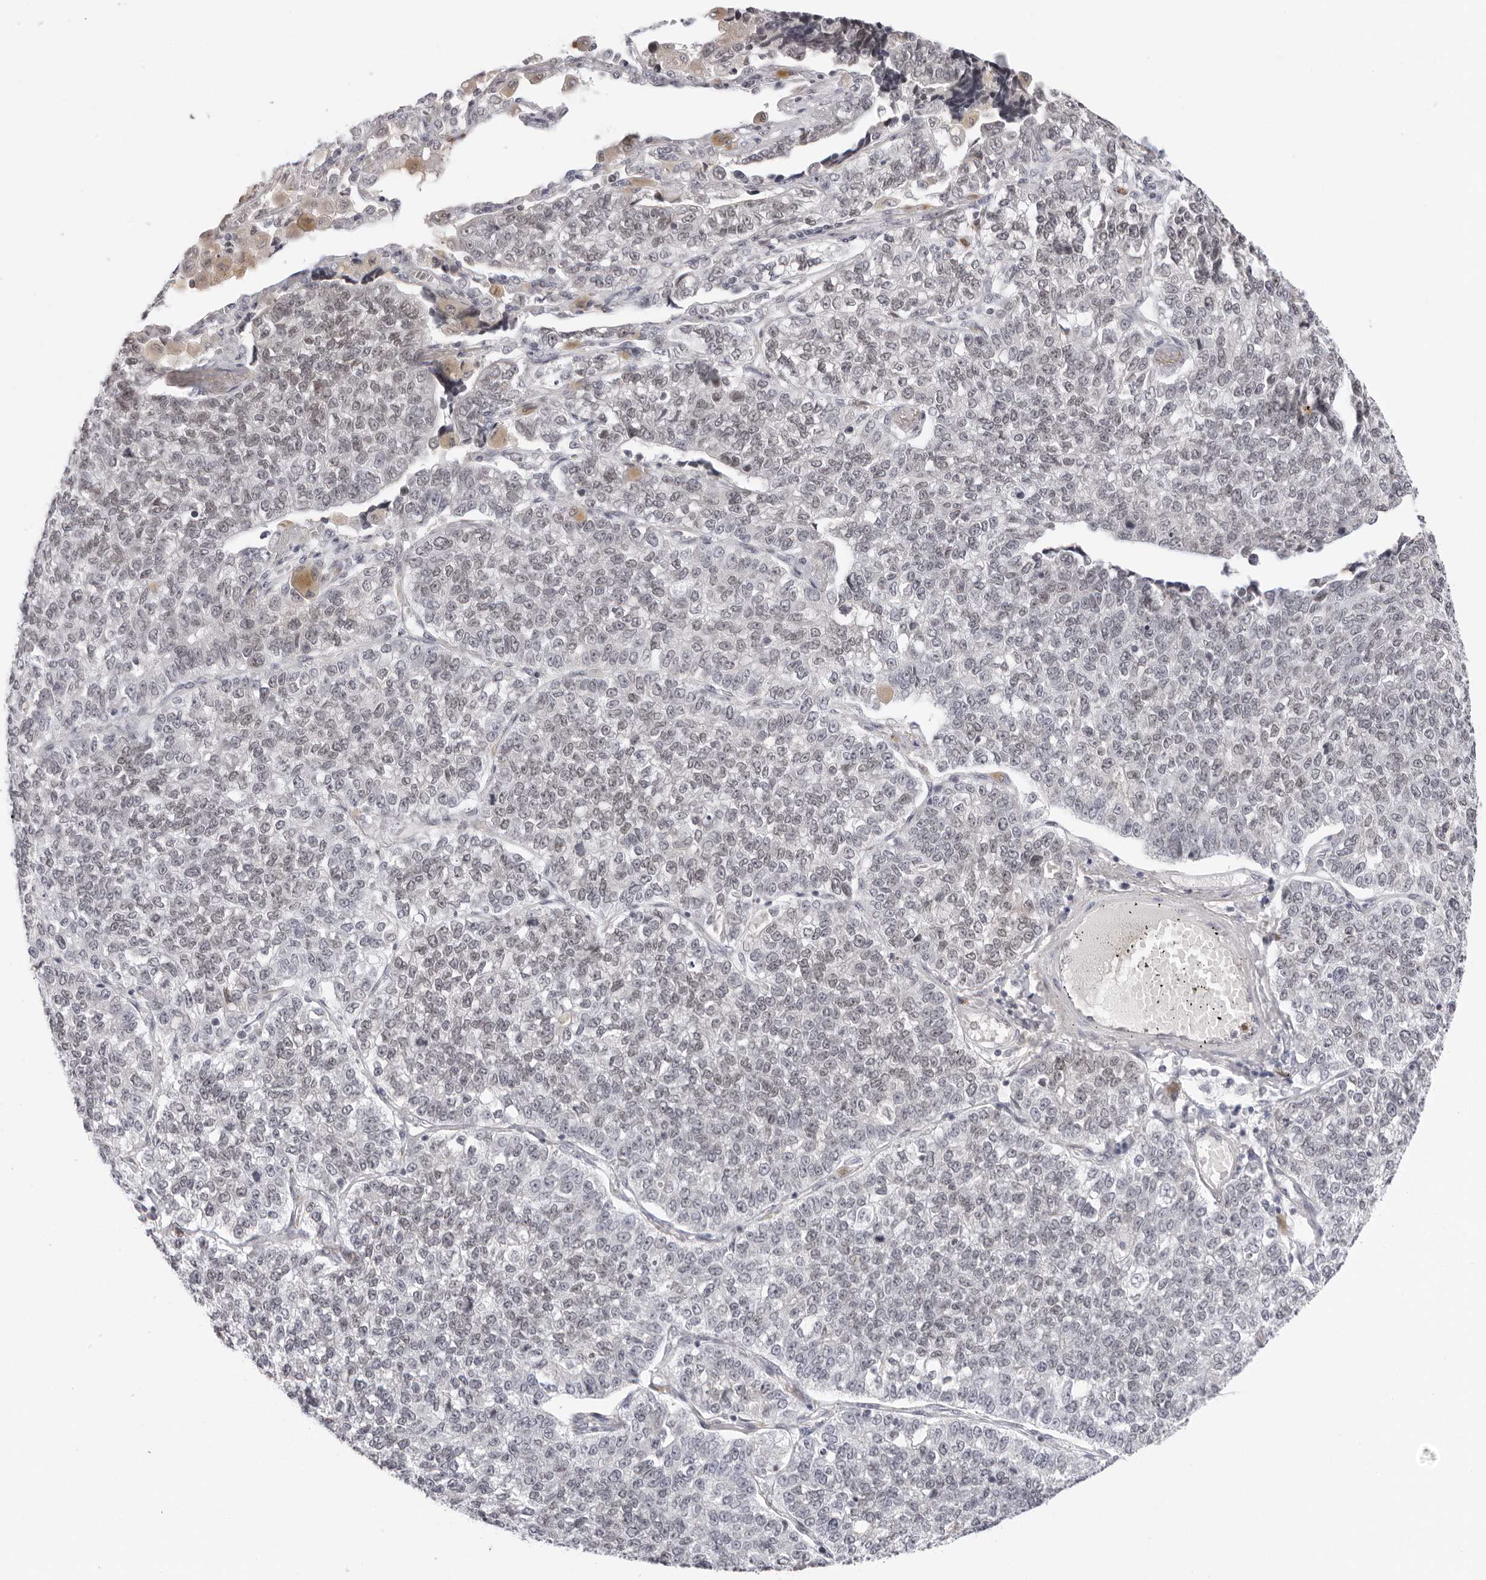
{"staining": {"intensity": "negative", "quantity": "none", "location": "none"}, "tissue": "lung cancer", "cell_type": "Tumor cells", "image_type": "cancer", "snomed": [{"axis": "morphology", "description": "Adenocarcinoma, NOS"}, {"axis": "topography", "description": "Lung"}], "caption": "IHC photomicrograph of neoplastic tissue: lung cancer (adenocarcinoma) stained with DAB reveals no significant protein positivity in tumor cells. (Brightfield microscopy of DAB immunohistochemistry (IHC) at high magnification).", "gene": "STRADB", "patient": {"sex": "male", "age": 49}}